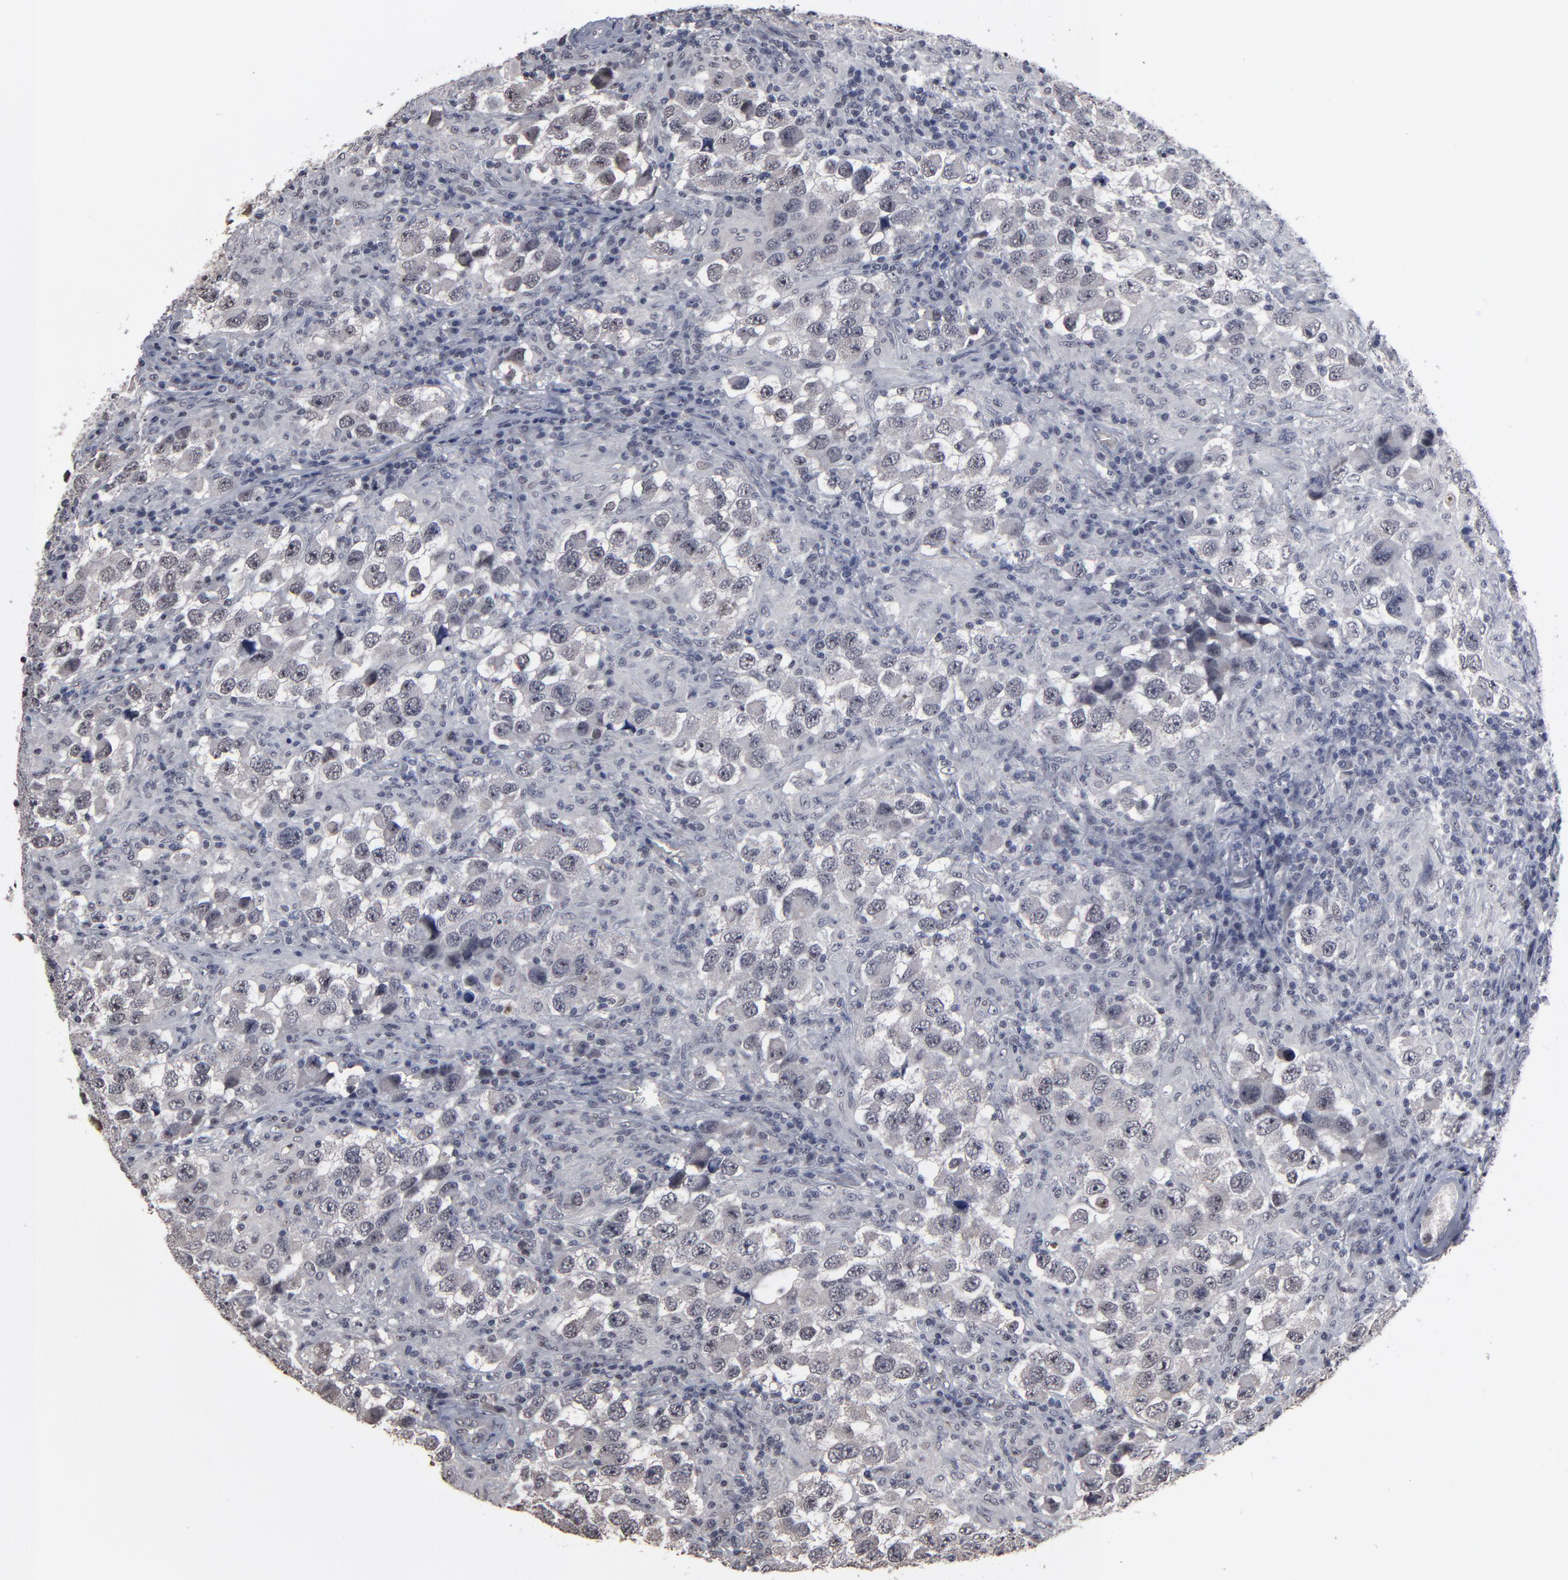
{"staining": {"intensity": "negative", "quantity": "none", "location": "none"}, "tissue": "testis cancer", "cell_type": "Tumor cells", "image_type": "cancer", "snomed": [{"axis": "morphology", "description": "Carcinoma, Embryonal, NOS"}, {"axis": "topography", "description": "Testis"}], "caption": "Tumor cells are negative for protein expression in human testis cancer.", "gene": "SSRP1", "patient": {"sex": "male", "age": 21}}